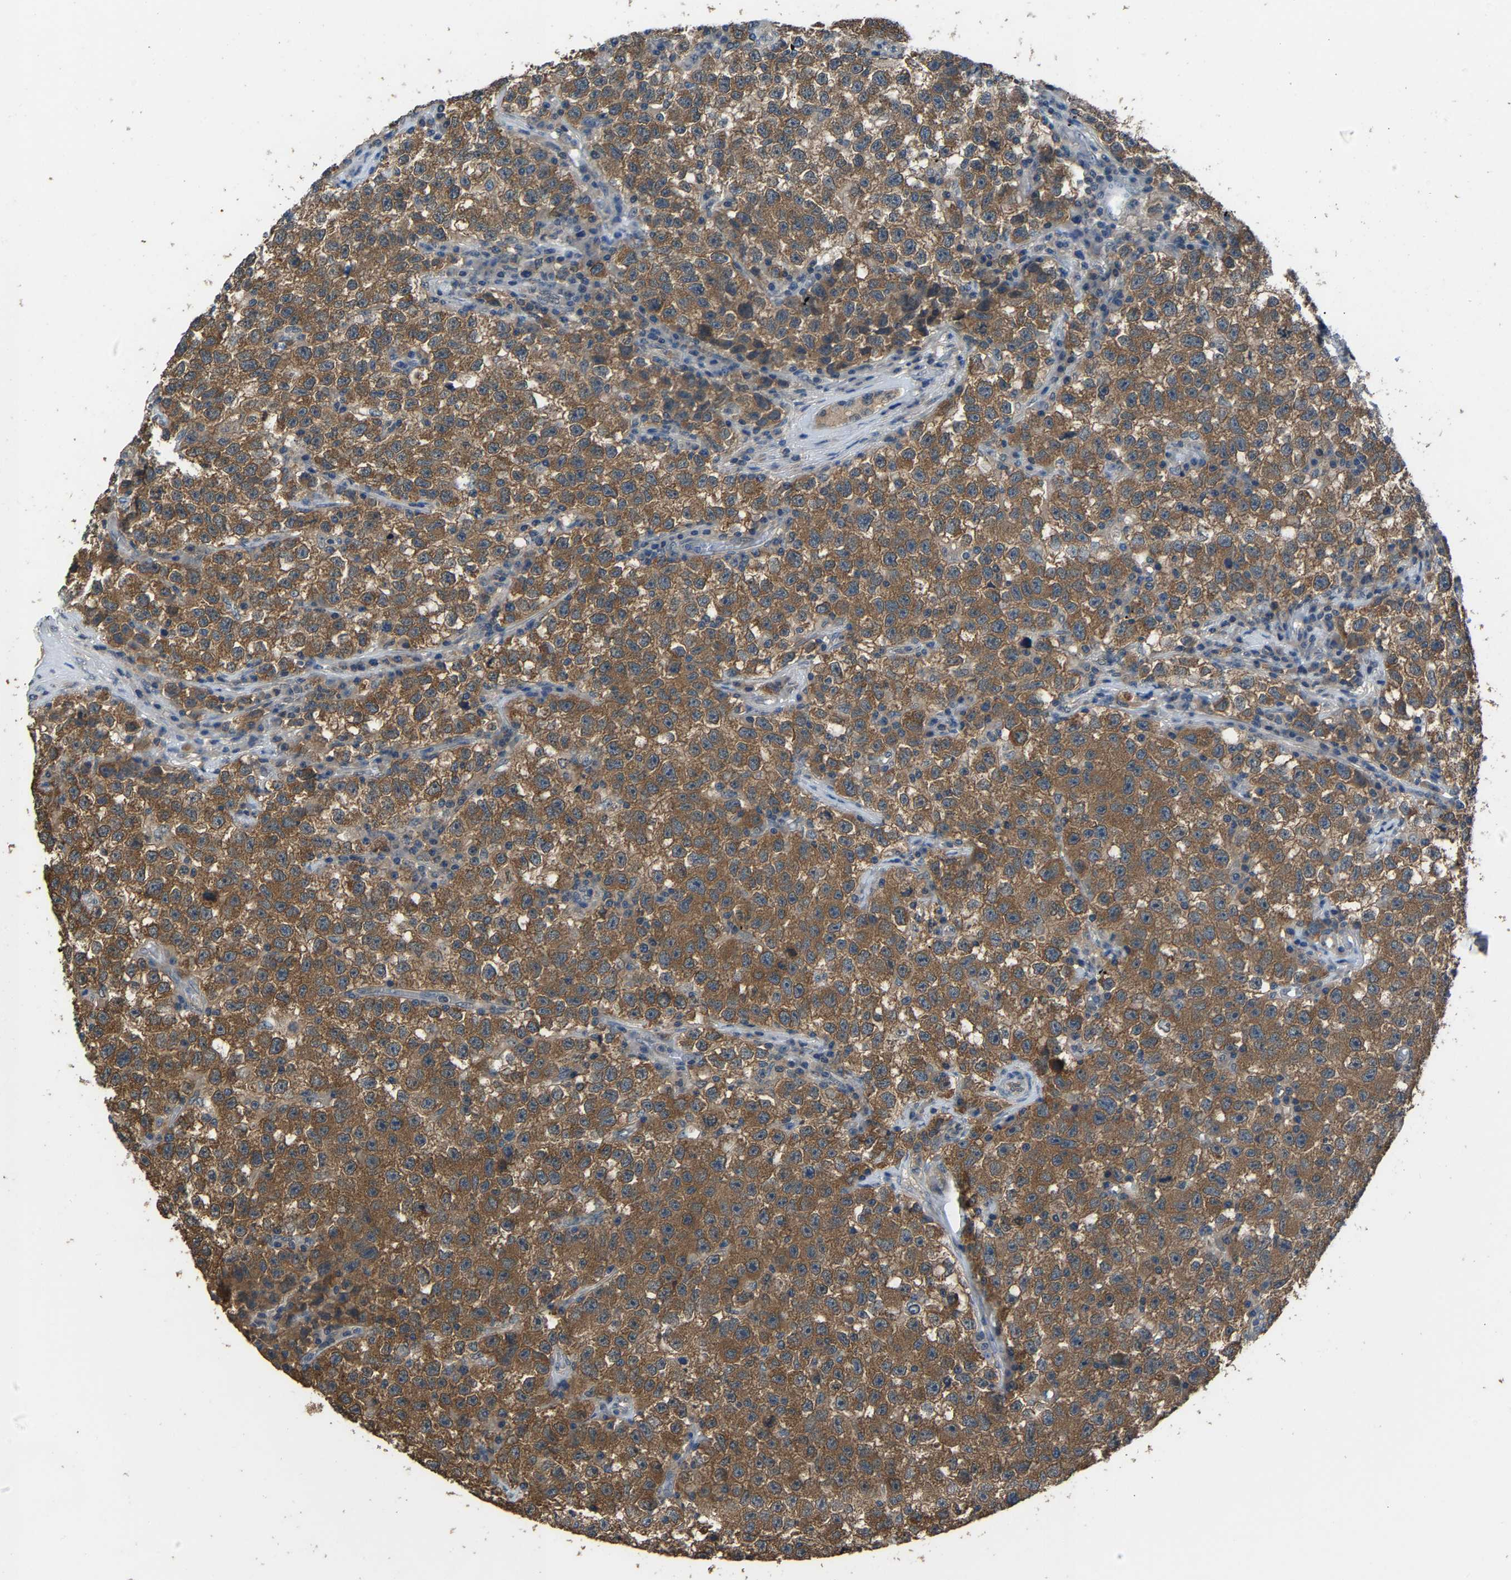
{"staining": {"intensity": "moderate", "quantity": ">75%", "location": "cytoplasmic/membranous"}, "tissue": "testis cancer", "cell_type": "Tumor cells", "image_type": "cancer", "snomed": [{"axis": "morphology", "description": "Seminoma, NOS"}, {"axis": "topography", "description": "Testis"}], "caption": "Immunohistochemistry (IHC) micrograph of neoplastic tissue: seminoma (testis) stained using IHC demonstrates medium levels of moderate protein expression localized specifically in the cytoplasmic/membranous of tumor cells, appearing as a cytoplasmic/membranous brown color.", "gene": "ABCC9", "patient": {"sex": "male", "age": 22}}